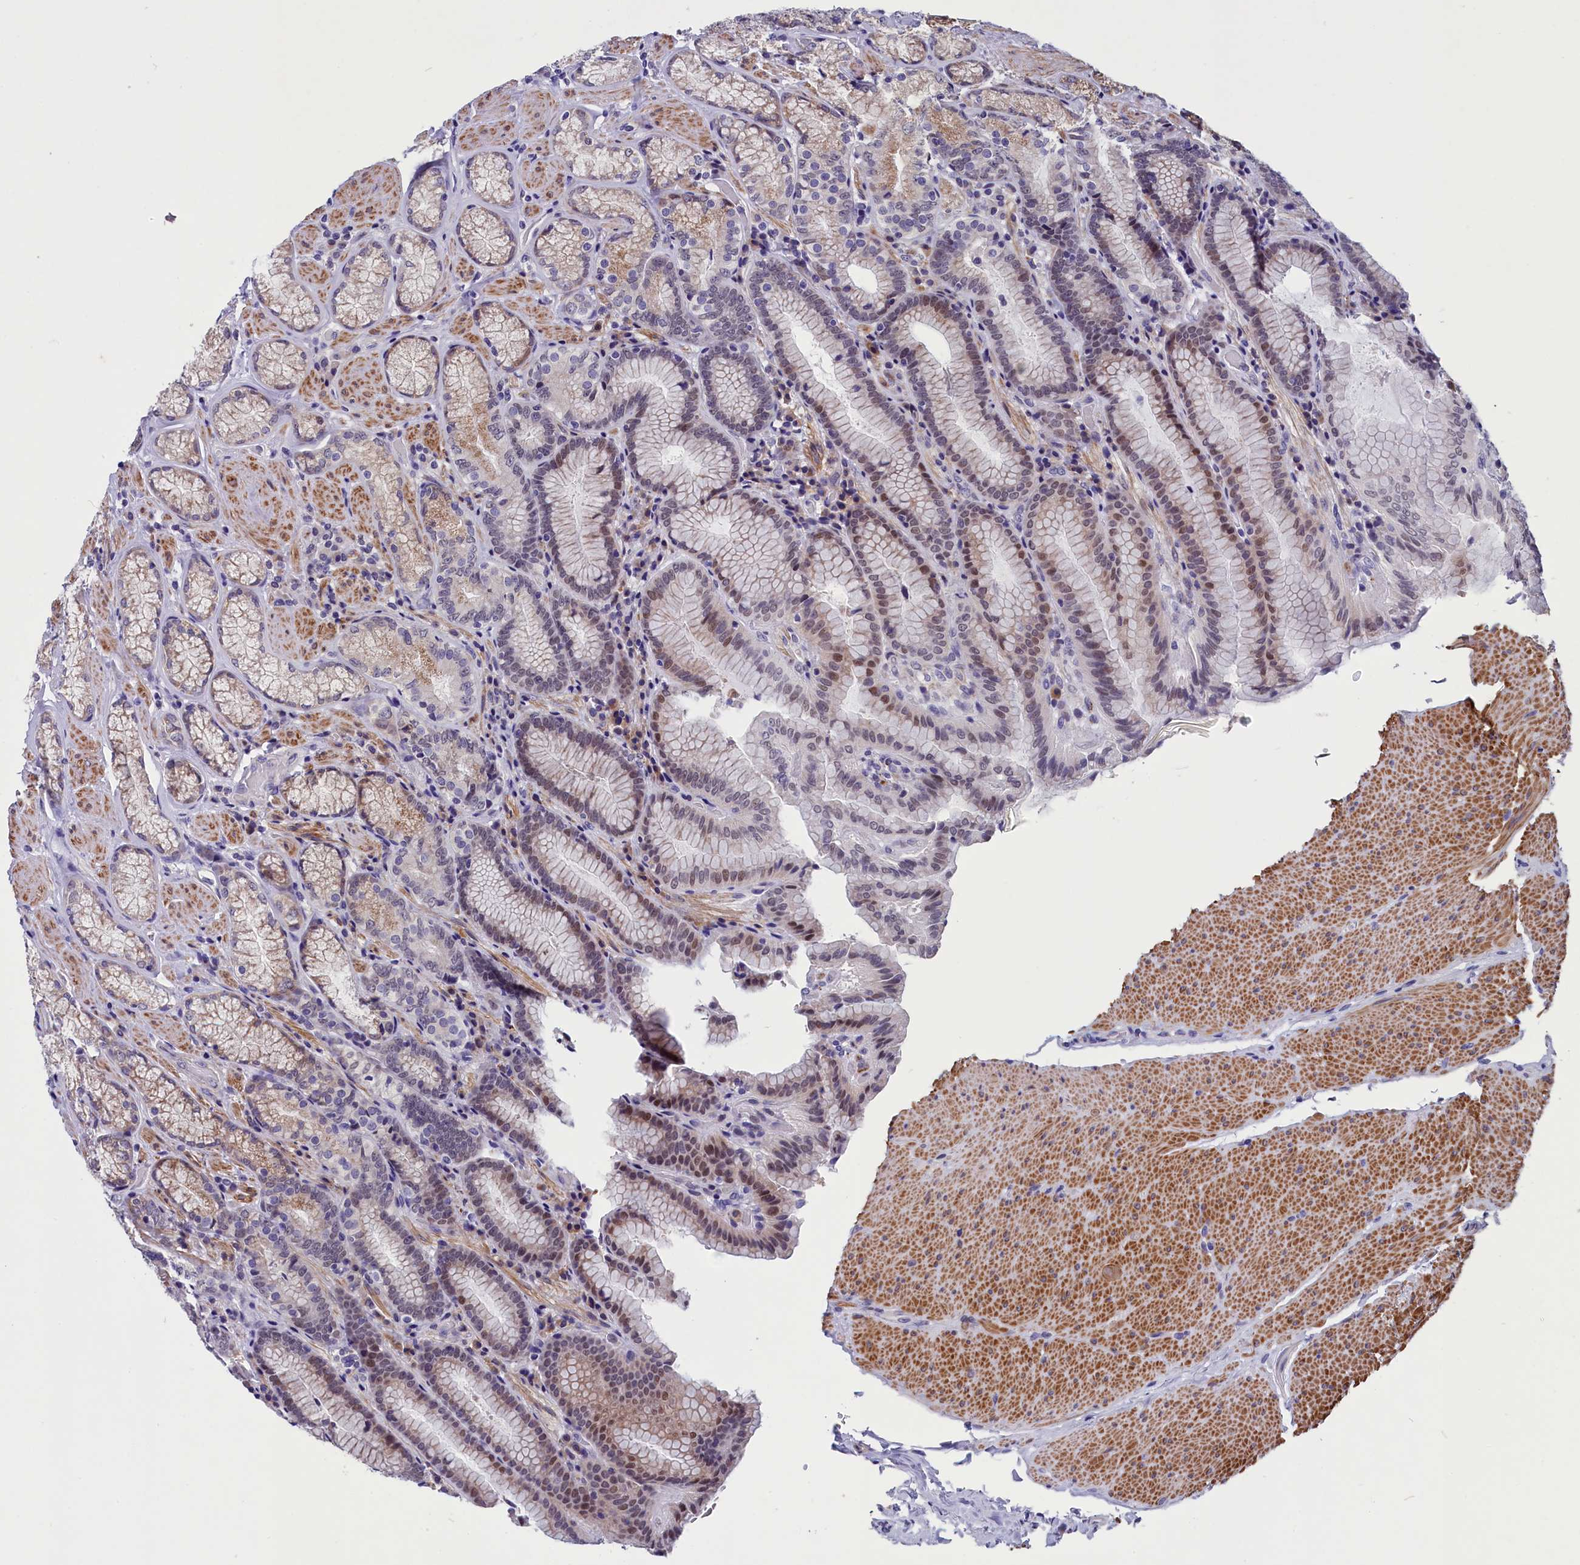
{"staining": {"intensity": "moderate", "quantity": "25%-75%", "location": "cytoplasmic/membranous,nuclear"}, "tissue": "stomach", "cell_type": "Glandular cells", "image_type": "normal", "snomed": [{"axis": "morphology", "description": "Normal tissue, NOS"}, {"axis": "topography", "description": "Stomach, upper"}, {"axis": "topography", "description": "Stomach, lower"}], "caption": "A brown stain shows moderate cytoplasmic/membranous,nuclear expression of a protein in glandular cells of normal stomach.", "gene": "SCD5", "patient": {"sex": "female", "age": 76}}